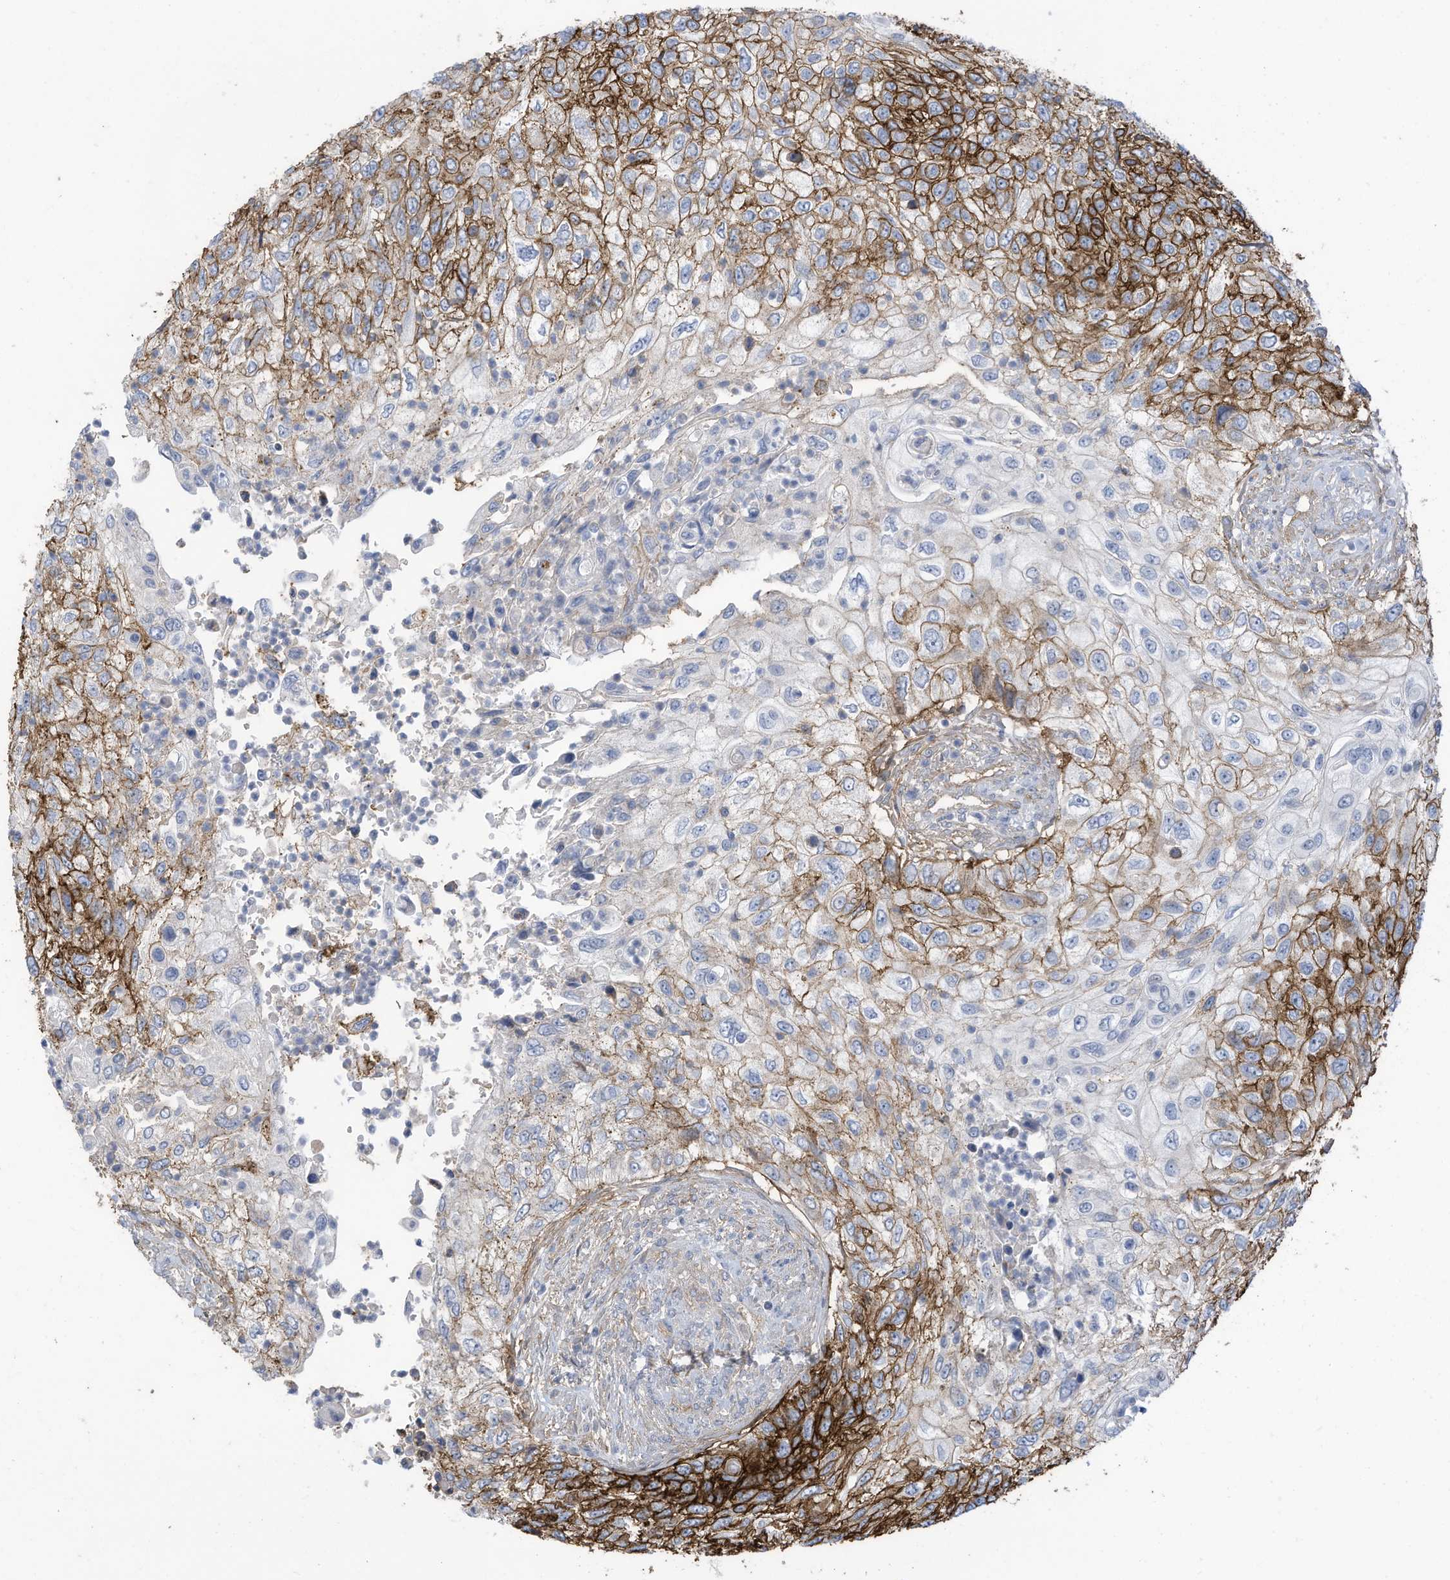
{"staining": {"intensity": "strong", "quantity": ">75%", "location": "cytoplasmic/membranous"}, "tissue": "urothelial cancer", "cell_type": "Tumor cells", "image_type": "cancer", "snomed": [{"axis": "morphology", "description": "Urothelial carcinoma, High grade"}, {"axis": "topography", "description": "Urinary bladder"}], "caption": "Brown immunohistochemical staining in human high-grade urothelial carcinoma exhibits strong cytoplasmic/membranous positivity in about >75% of tumor cells.", "gene": "SLC1A5", "patient": {"sex": "female", "age": 60}}